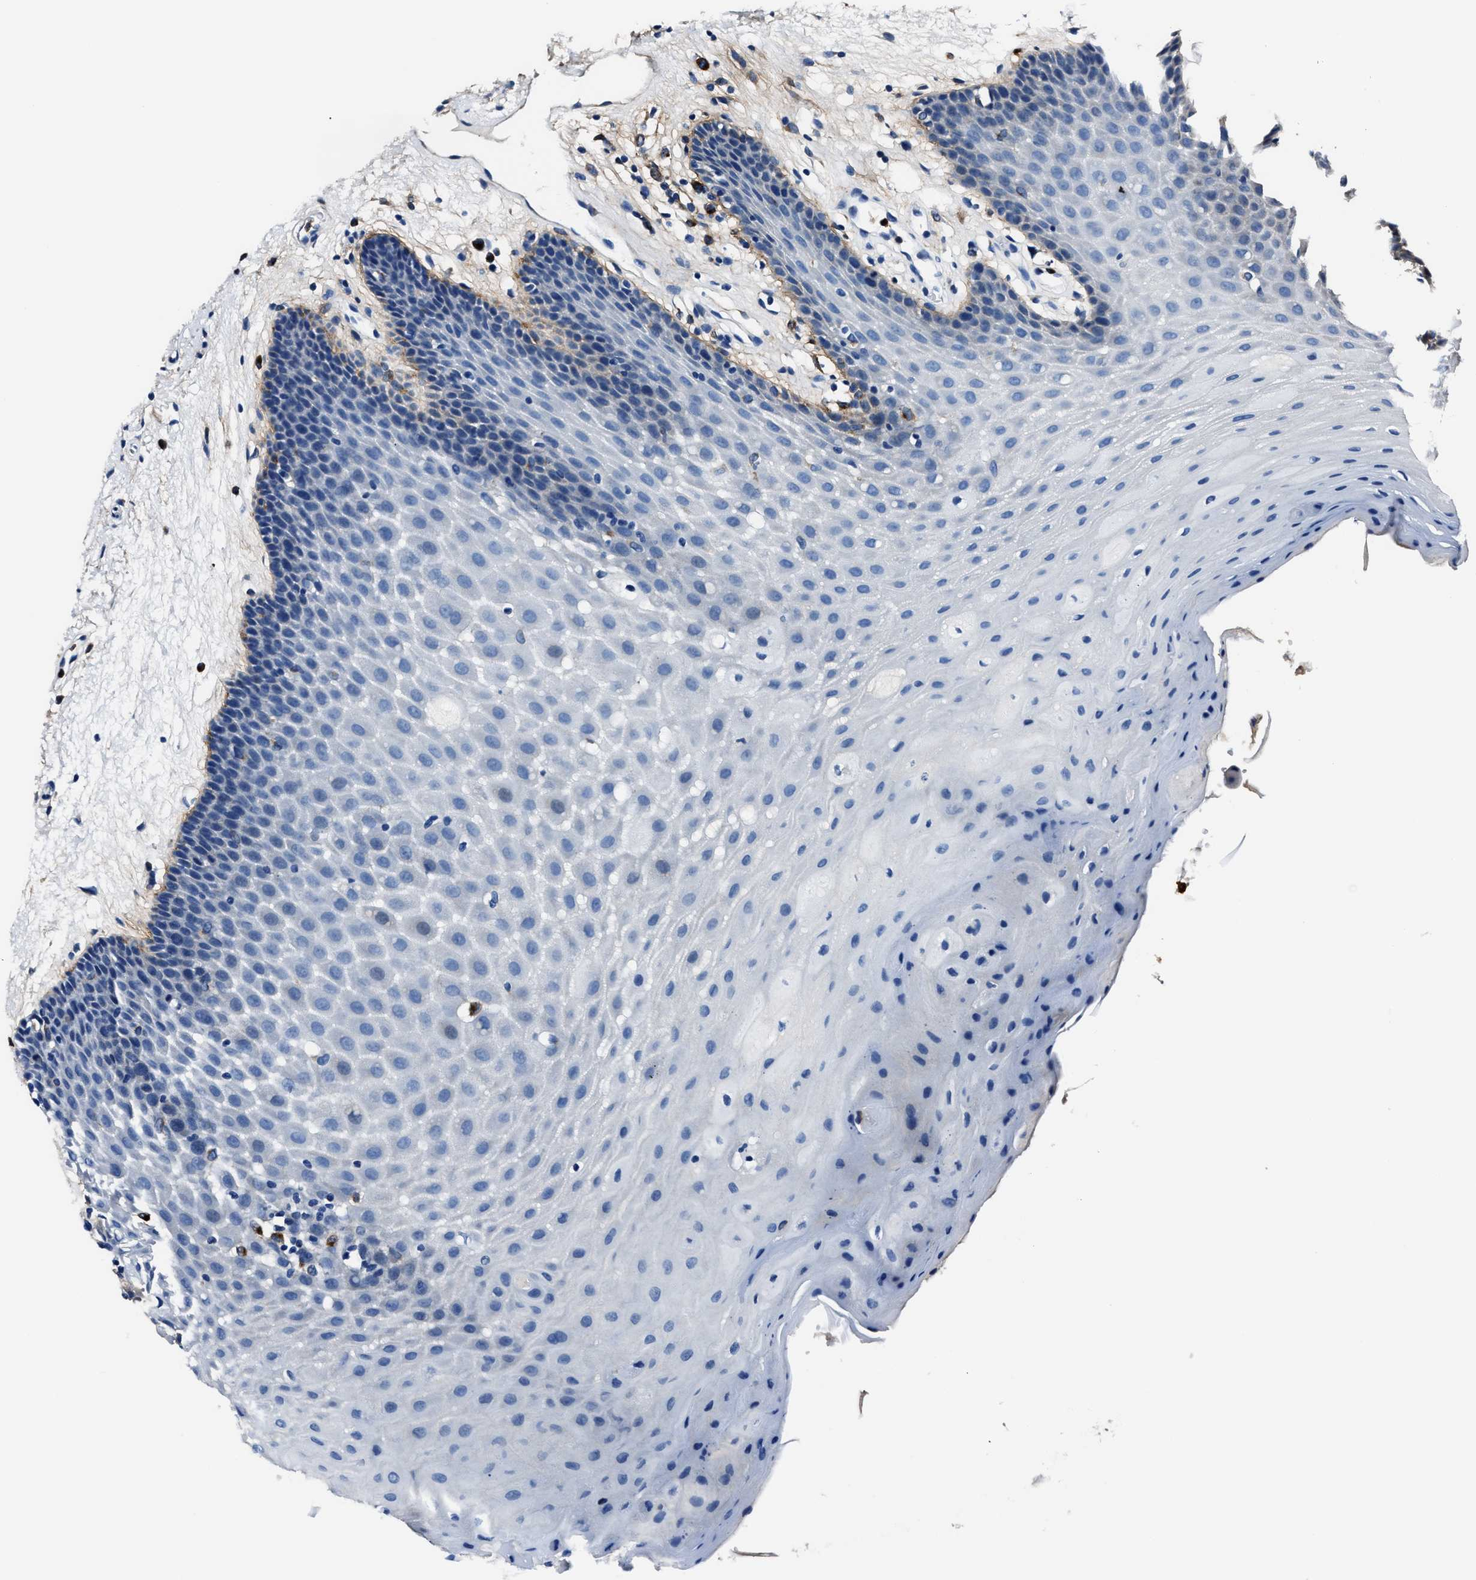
{"staining": {"intensity": "negative", "quantity": "none", "location": "none"}, "tissue": "oral mucosa", "cell_type": "Squamous epithelial cells", "image_type": "normal", "snomed": [{"axis": "morphology", "description": "Normal tissue, NOS"}, {"axis": "morphology", "description": "Squamous cell carcinoma, NOS"}, {"axis": "topography", "description": "Oral tissue"}, {"axis": "topography", "description": "Head-Neck"}], "caption": "Protein analysis of normal oral mucosa demonstrates no significant expression in squamous epithelial cells.", "gene": "FGL2", "patient": {"sex": "male", "age": 71}}